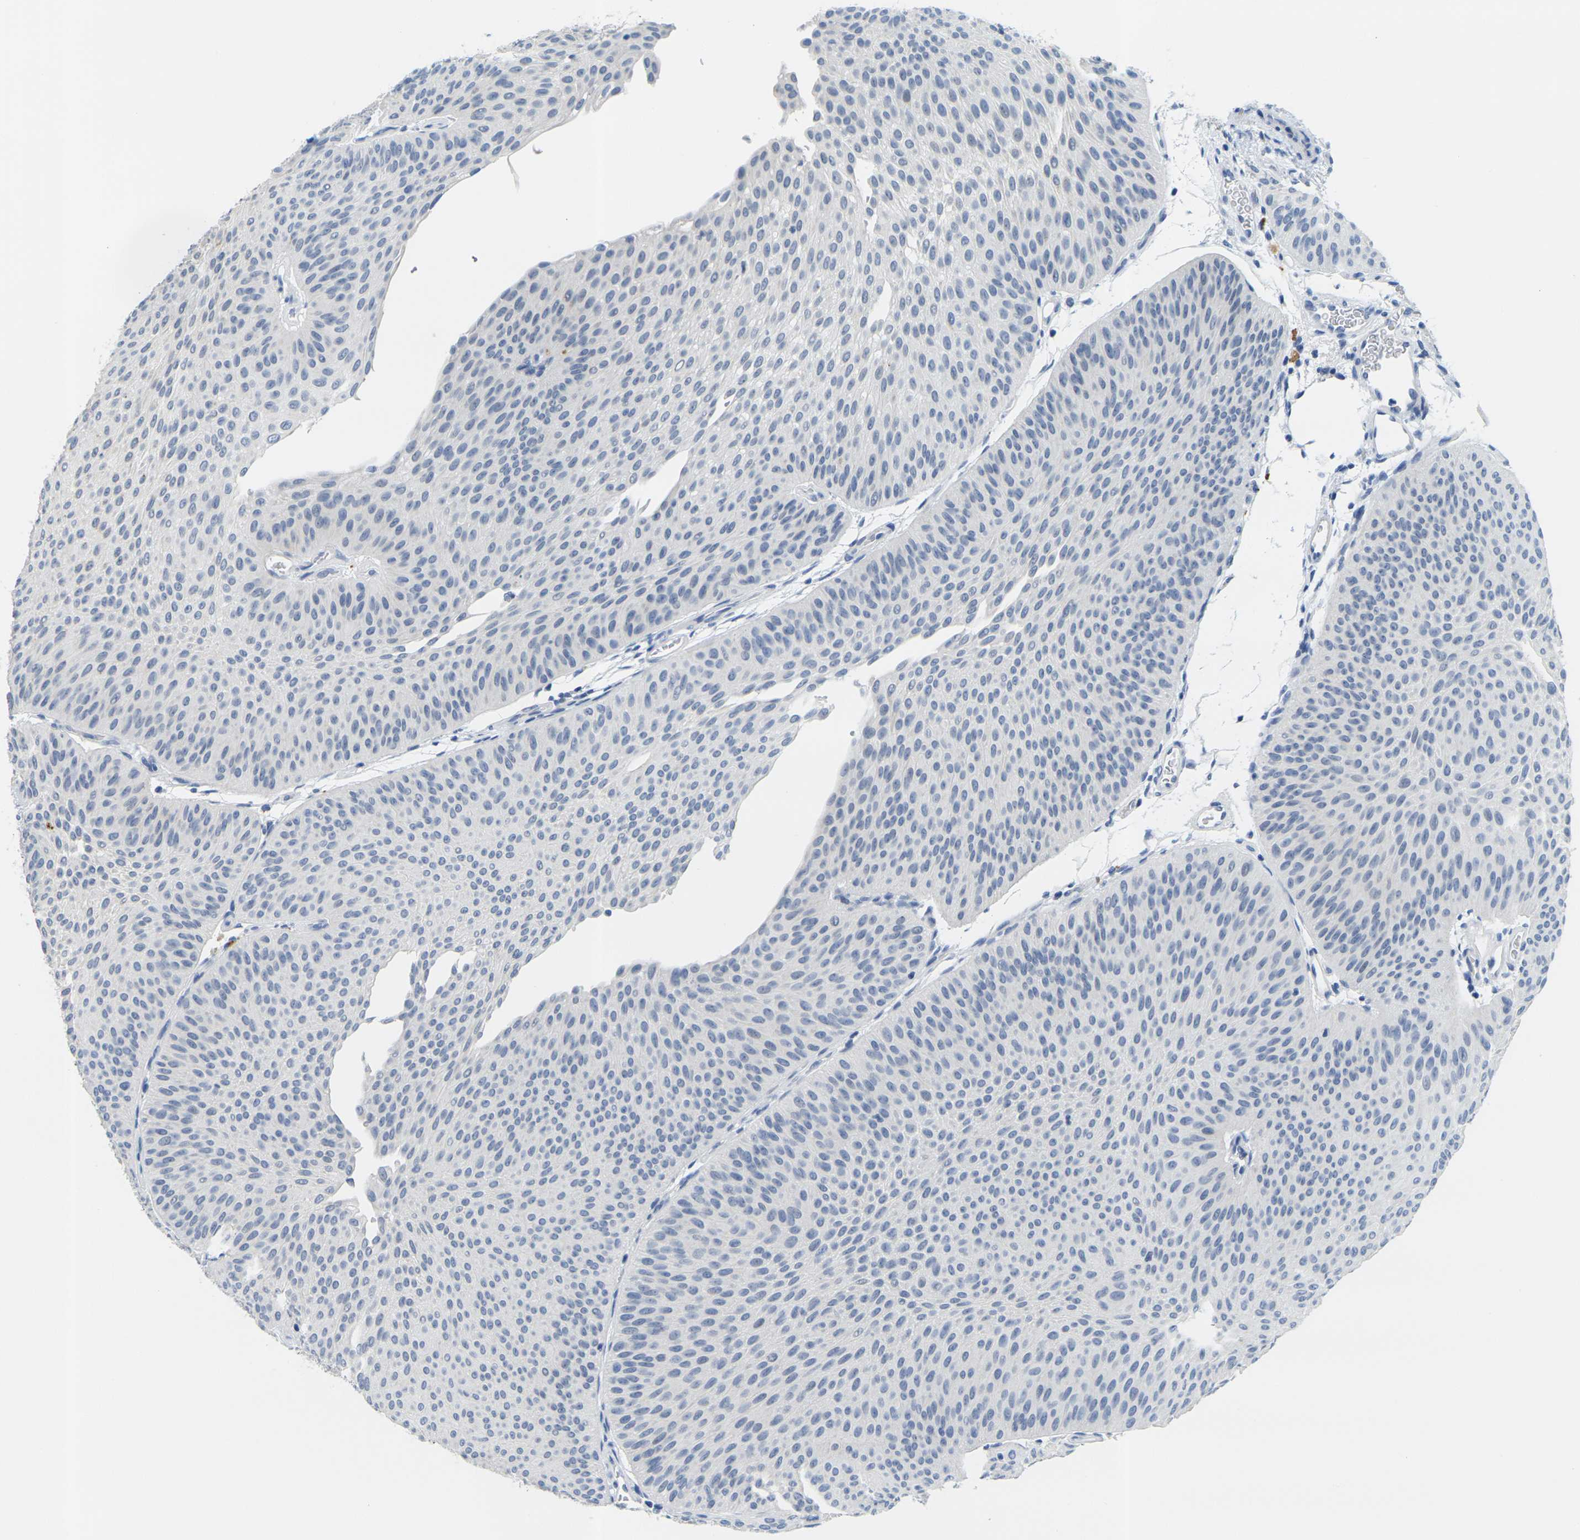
{"staining": {"intensity": "negative", "quantity": "none", "location": "none"}, "tissue": "urothelial cancer", "cell_type": "Tumor cells", "image_type": "cancer", "snomed": [{"axis": "morphology", "description": "Urothelial carcinoma, Low grade"}, {"axis": "topography", "description": "Urinary bladder"}], "caption": "The photomicrograph demonstrates no significant expression in tumor cells of low-grade urothelial carcinoma.", "gene": "GPR15", "patient": {"sex": "female", "age": 60}}